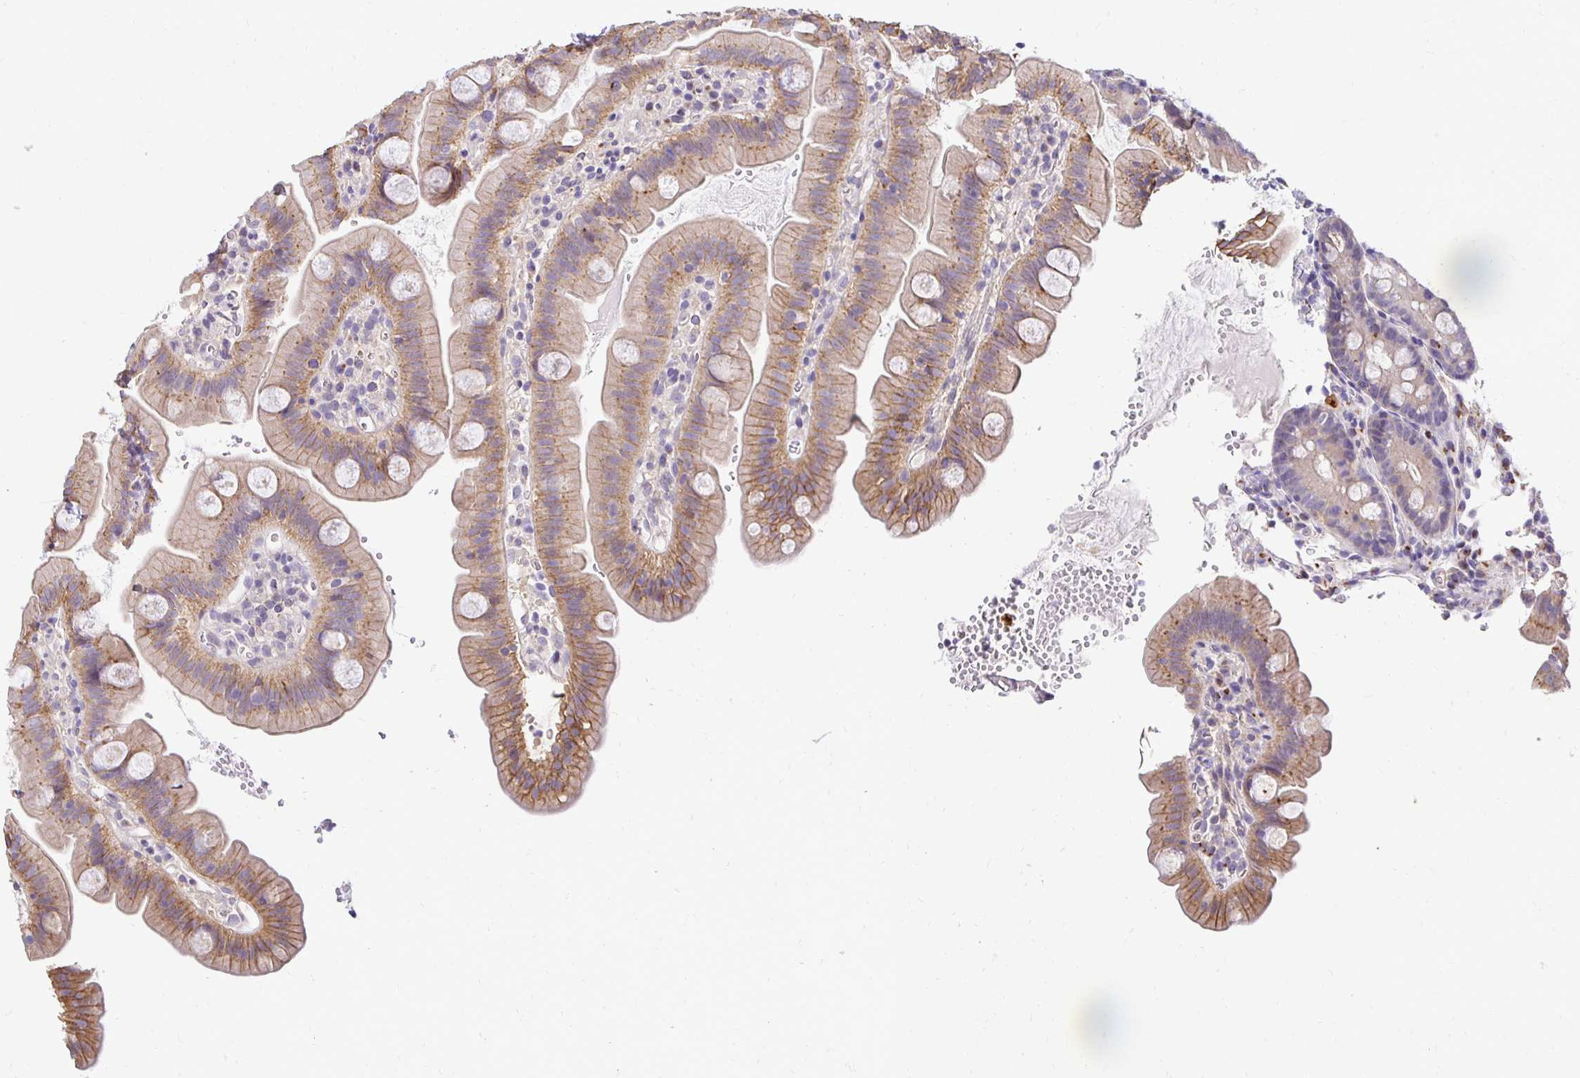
{"staining": {"intensity": "moderate", "quantity": "25%-75%", "location": "cytoplasmic/membranous"}, "tissue": "small intestine", "cell_type": "Glandular cells", "image_type": "normal", "snomed": [{"axis": "morphology", "description": "Normal tissue, NOS"}, {"axis": "topography", "description": "Small intestine"}], "caption": "IHC micrograph of unremarkable human small intestine stained for a protein (brown), which shows medium levels of moderate cytoplasmic/membranous positivity in approximately 25%-75% of glandular cells.", "gene": "SLC9A1", "patient": {"sex": "female", "age": 68}}